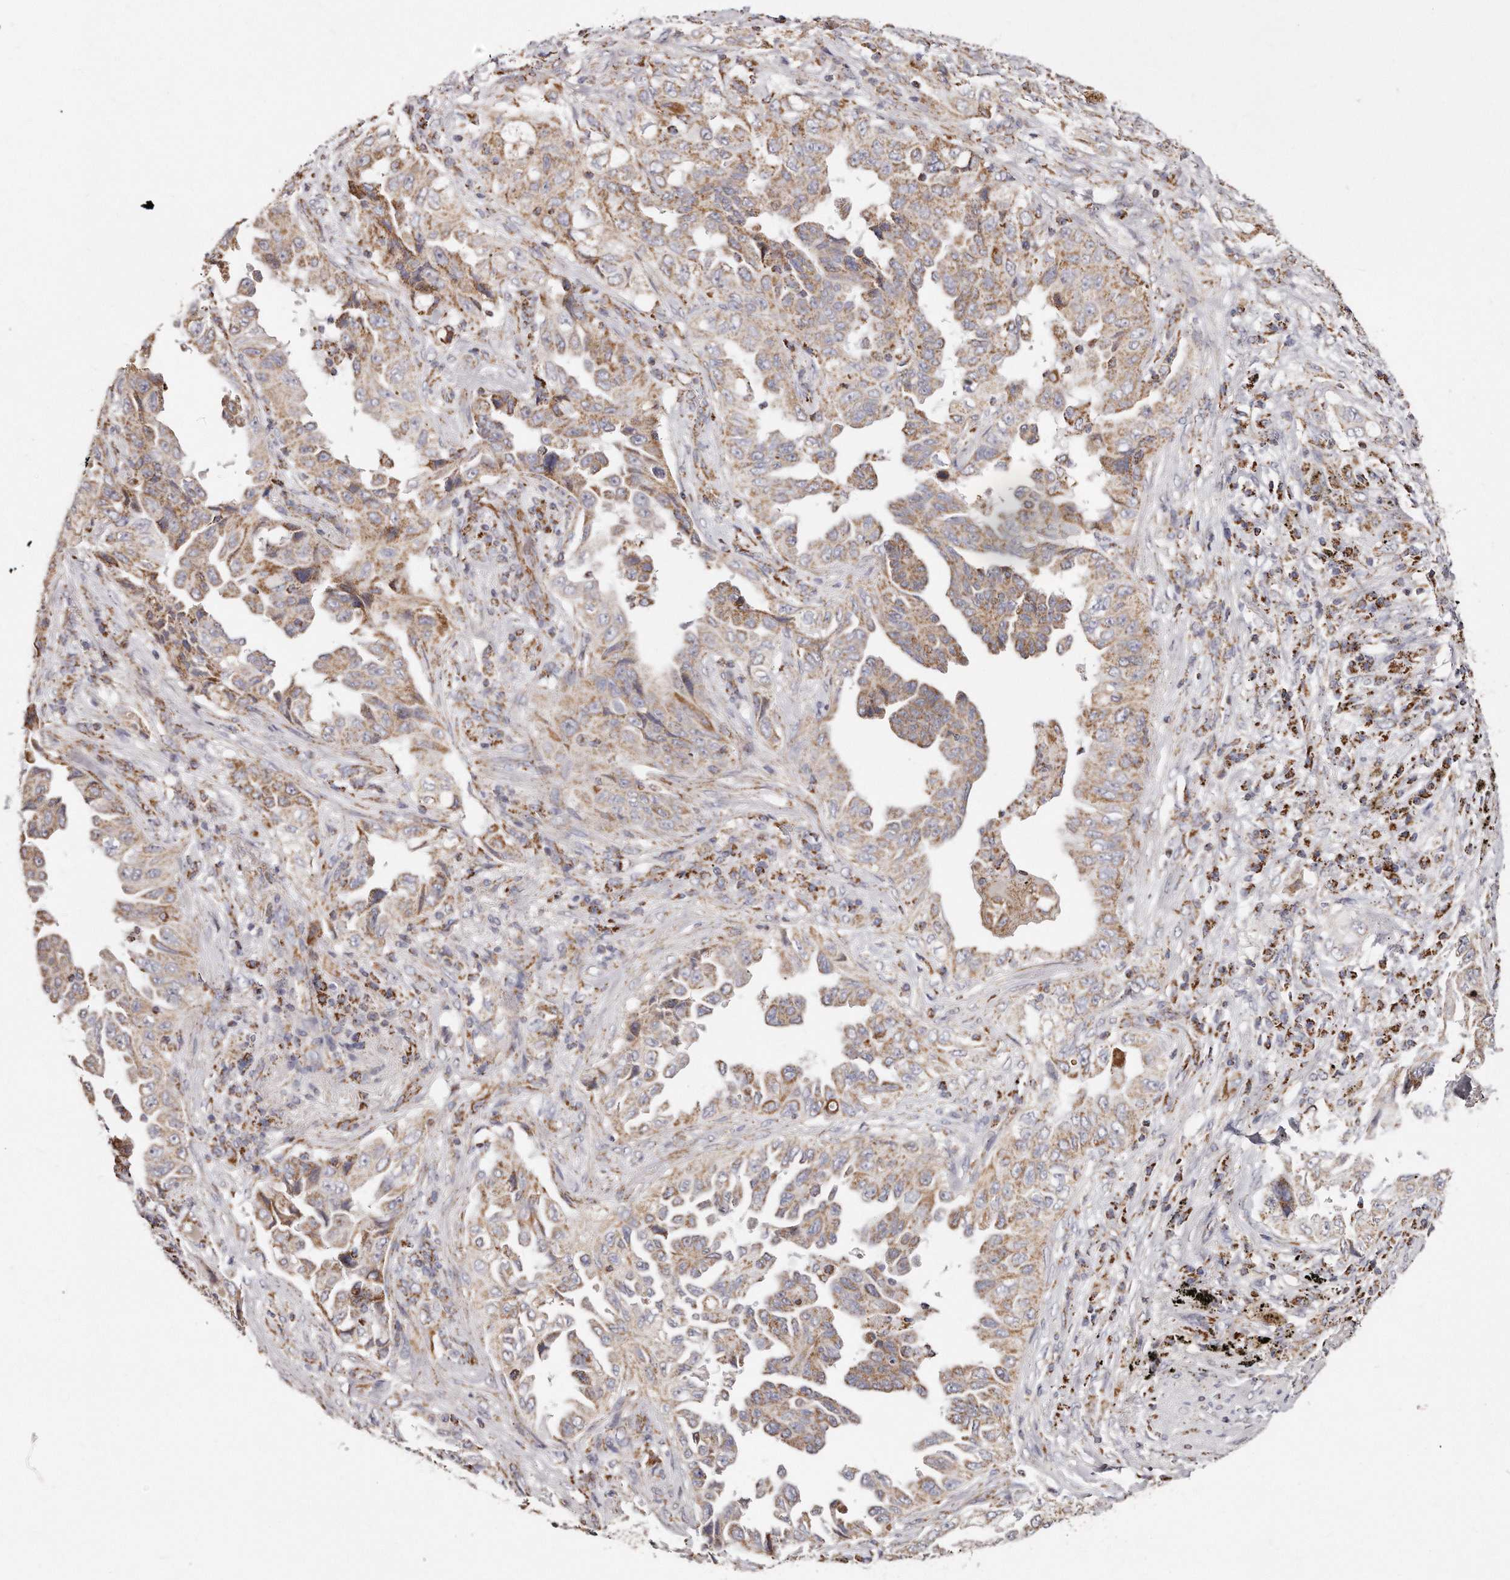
{"staining": {"intensity": "moderate", "quantity": ">75%", "location": "cytoplasmic/membranous"}, "tissue": "lung cancer", "cell_type": "Tumor cells", "image_type": "cancer", "snomed": [{"axis": "morphology", "description": "Adenocarcinoma, NOS"}, {"axis": "topography", "description": "Lung"}], "caption": "Tumor cells exhibit medium levels of moderate cytoplasmic/membranous staining in approximately >75% of cells in adenocarcinoma (lung).", "gene": "RTKN", "patient": {"sex": "female", "age": 51}}